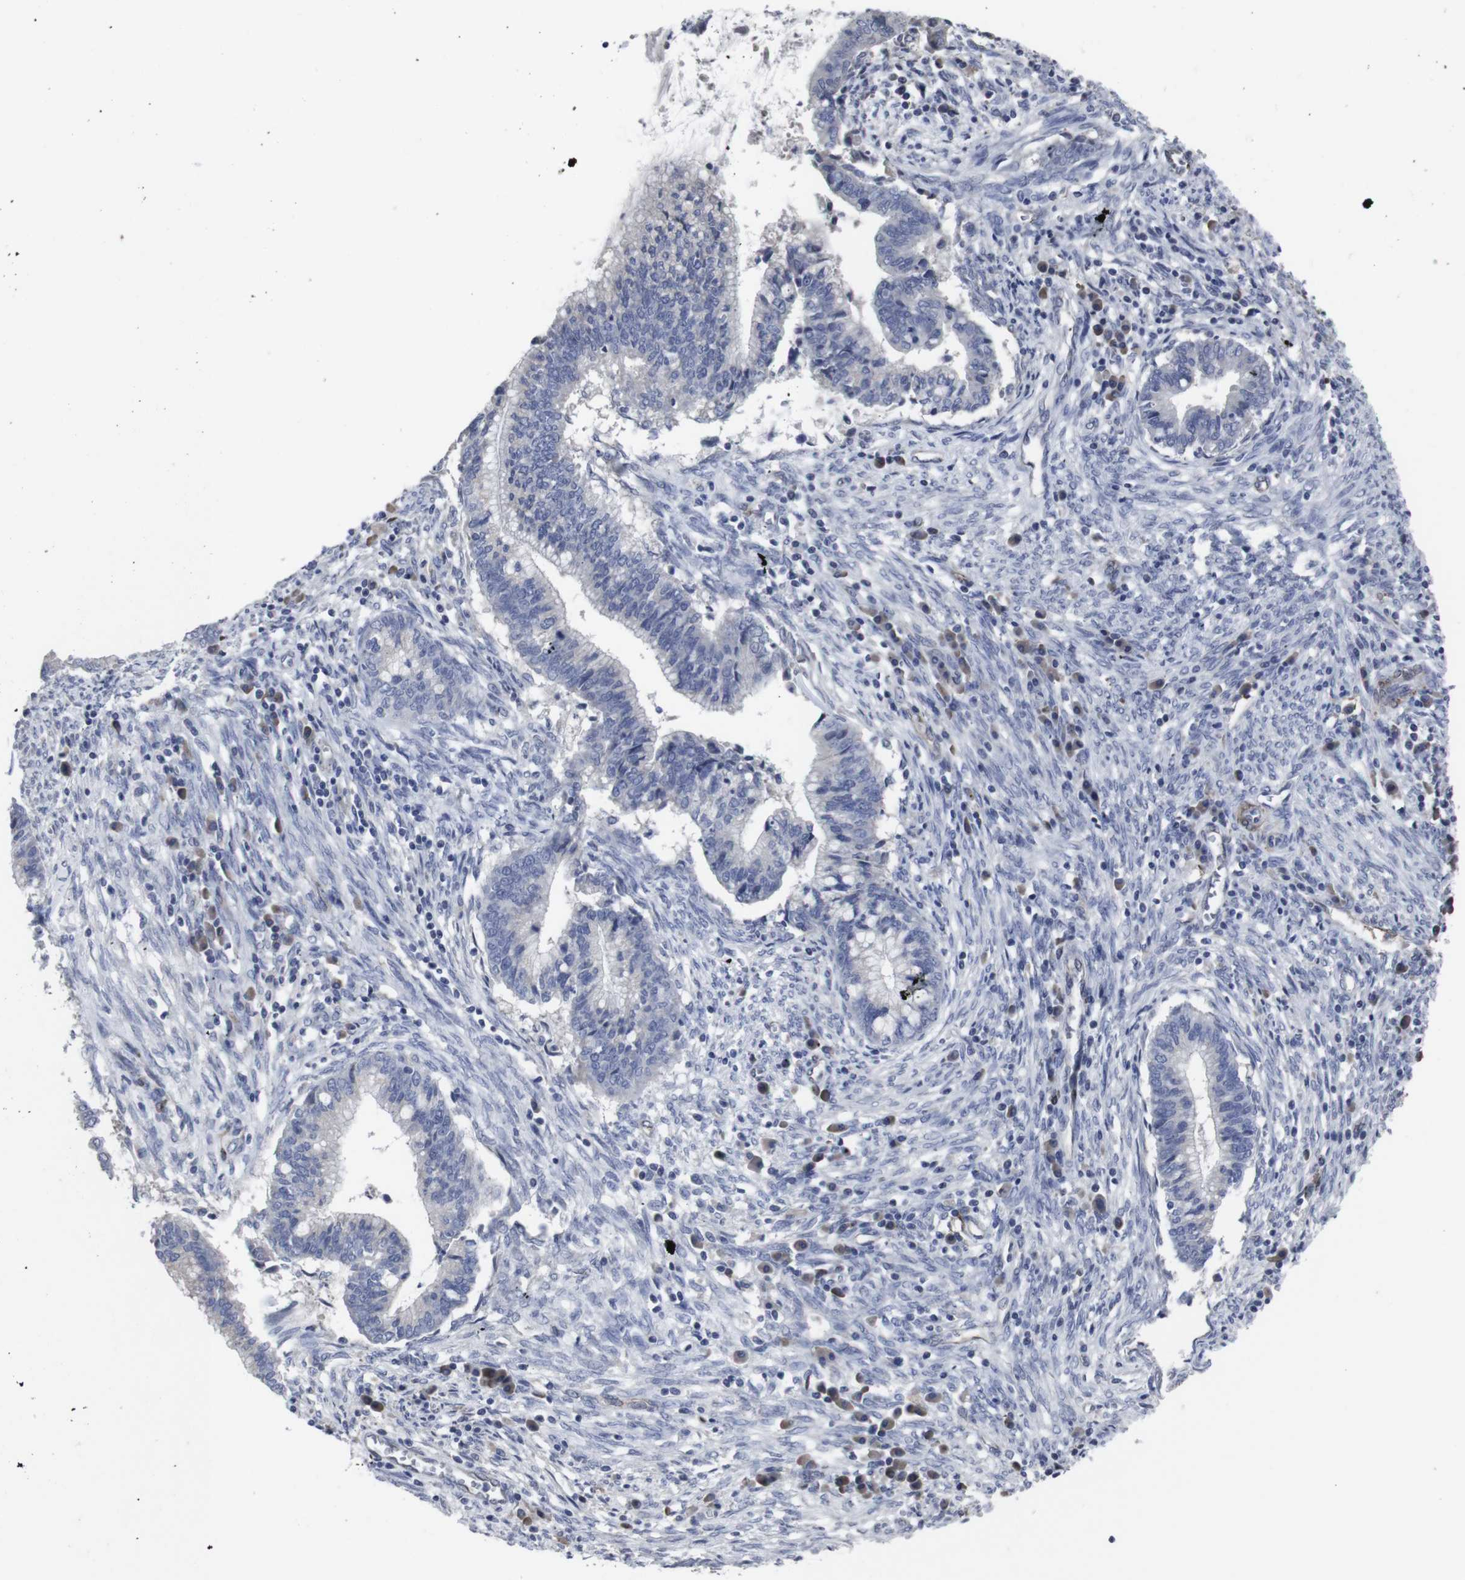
{"staining": {"intensity": "negative", "quantity": "none", "location": "none"}, "tissue": "cervical cancer", "cell_type": "Tumor cells", "image_type": "cancer", "snomed": [{"axis": "morphology", "description": "Adenocarcinoma, NOS"}, {"axis": "topography", "description": "Cervix"}], "caption": "DAB (3,3'-diaminobenzidine) immunohistochemical staining of human cervical adenocarcinoma exhibits no significant expression in tumor cells. (DAB (3,3'-diaminobenzidine) immunohistochemistry (IHC), high magnification).", "gene": "SNCG", "patient": {"sex": "female", "age": 44}}